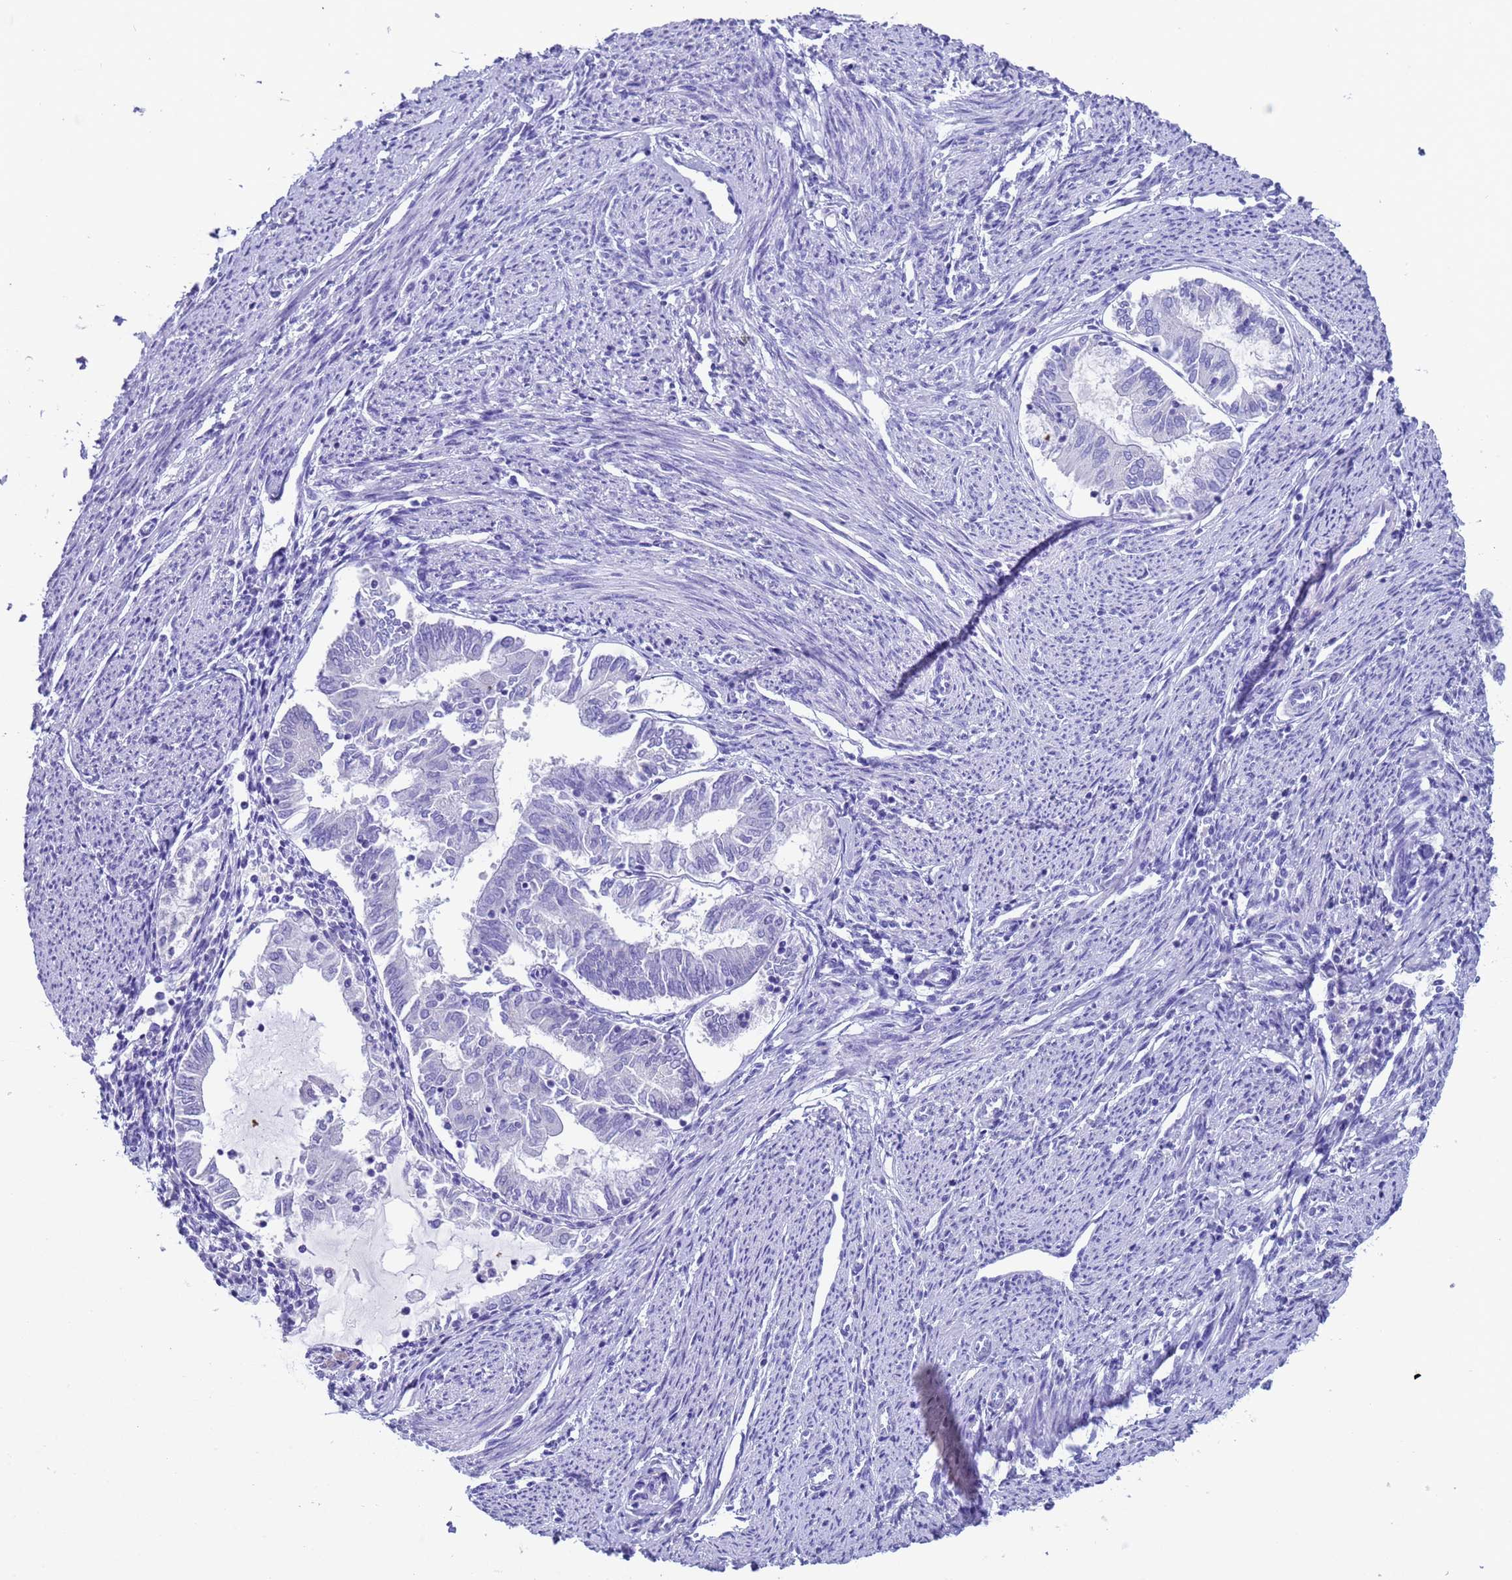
{"staining": {"intensity": "negative", "quantity": "none", "location": "none"}, "tissue": "endometrial cancer", "cell_type": "Tumor cells", "image_type": "cancer", "snomed": [{"axis": "morphology", "description": "Adenocarcinoma, NOS"}, {"axis": "topography", "description": "Endometrium"}], "caption": "Endometrial cancer stained for a protein using IHC shows no staining tumor cells.", "gene": "CKM", "patient": {"sex": "female", "age": 79}}